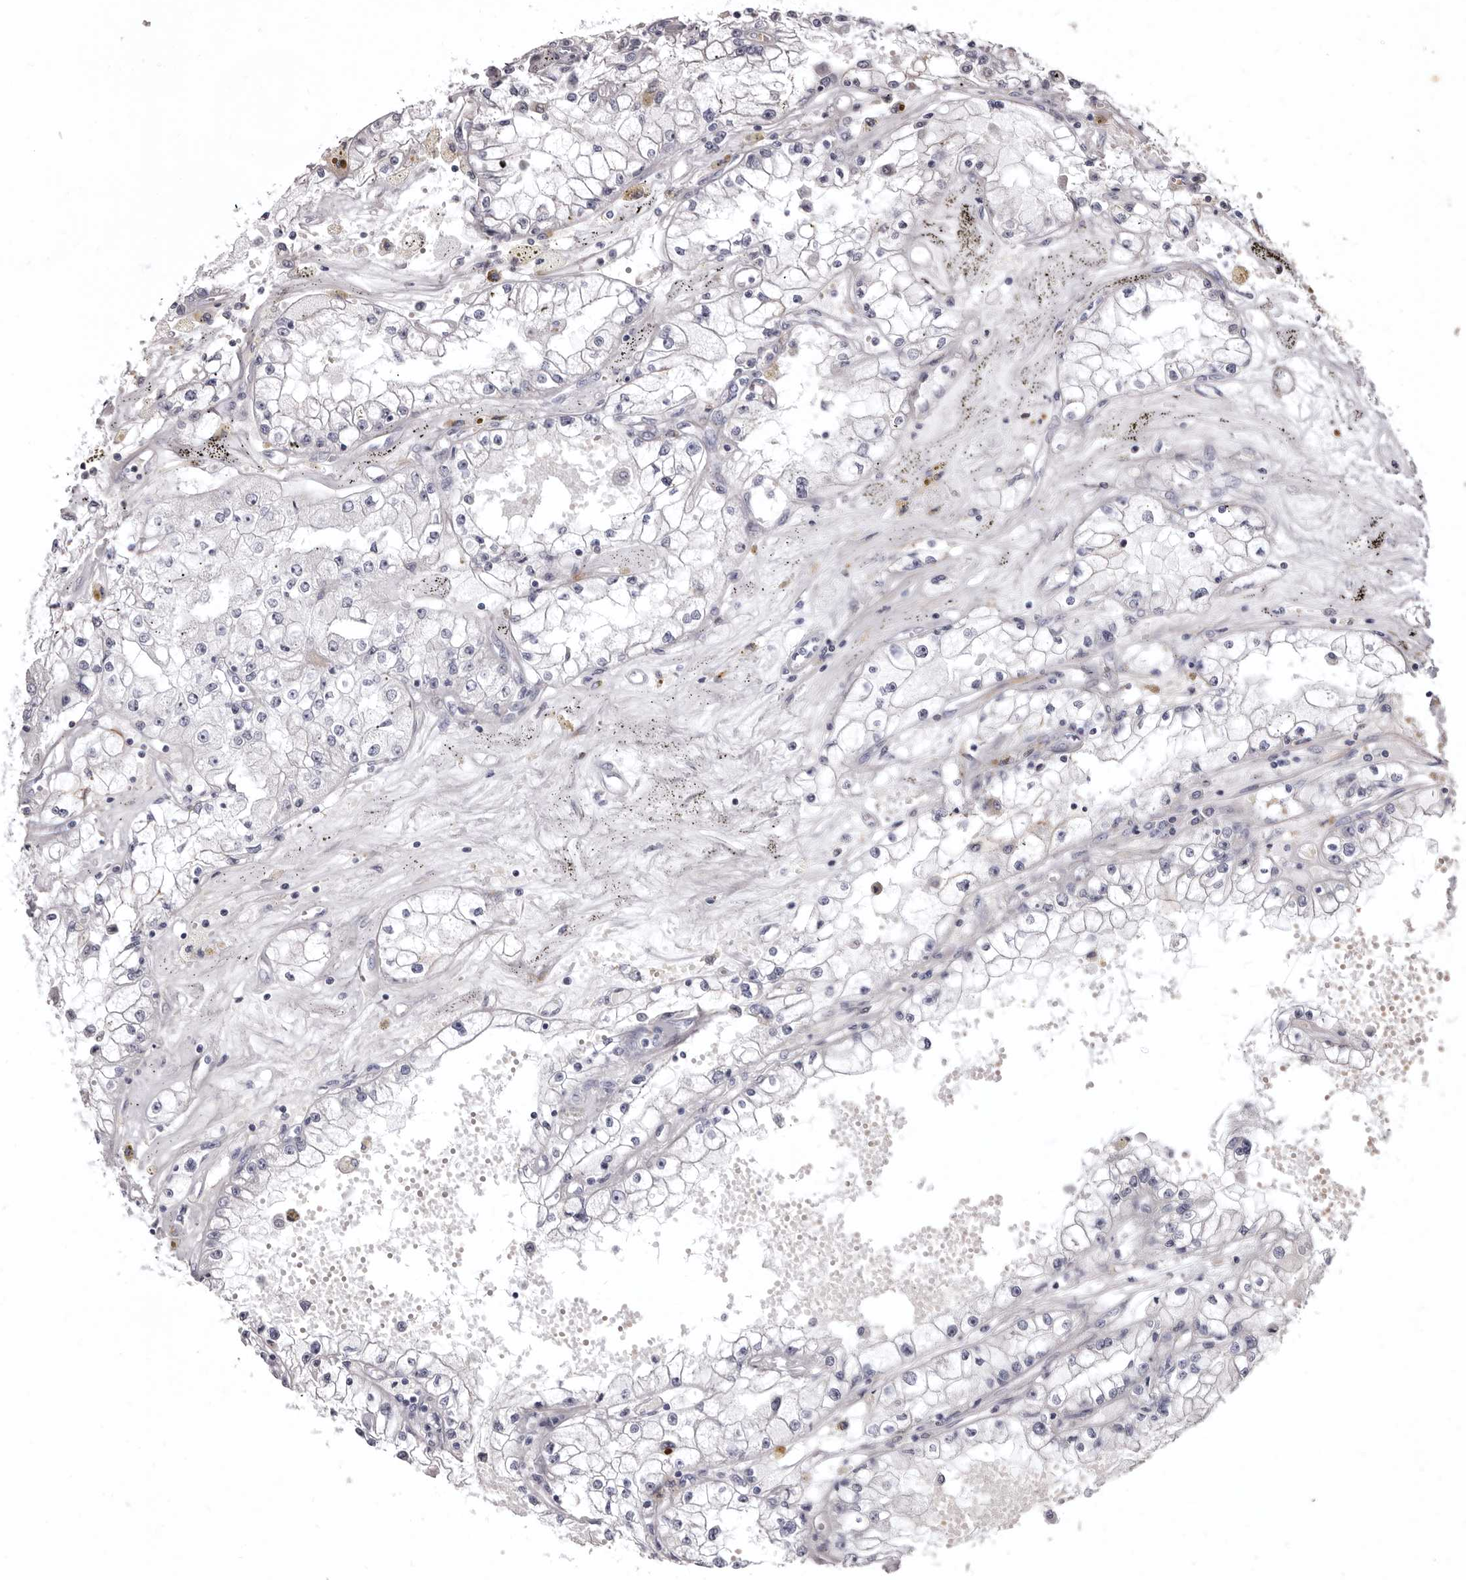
{"staining": {"intensity": "negative", "quantity": "none", "location": "none"}, "tissue": "renal cancer", "cell_type": "Tumor cells", "image_type": "cancer", "snomed": [{"axis": "morphology", "description": "Adenocarcinoma, NOS"}, {"axis": "topography", "description": "Kidney"}], "caption": "Renal cancer stained for a protein using immunohistochemistry (IHC) shows no expression tumor cells.", "gene": "AIDA", "patient": {"sex": "male", "age": 56}}